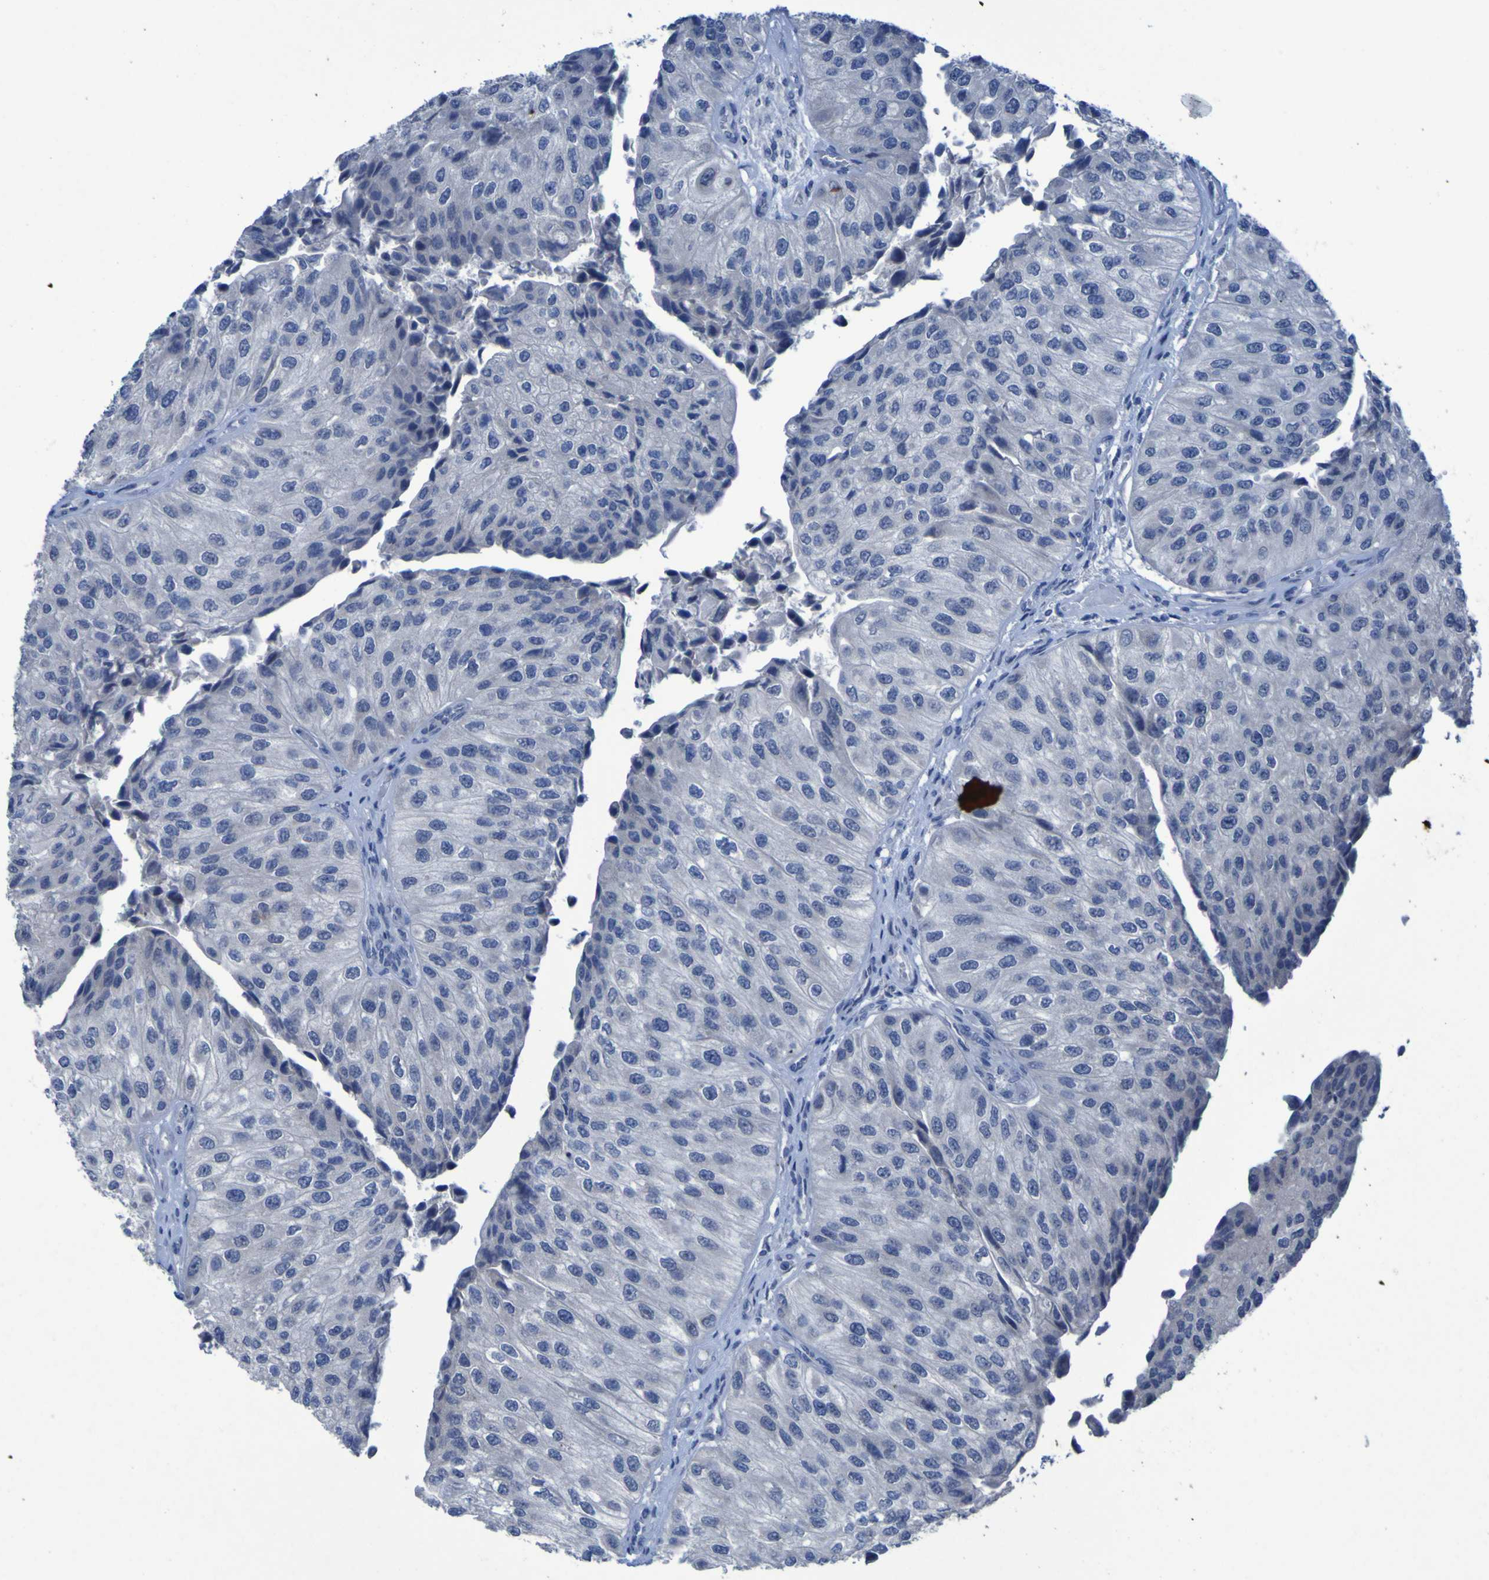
{"staining": {"intensity": "negative", "quantity": "none", "location": "none"}, "tissue": "urothelial cancer", "cell_type": "Tumor cells", "image_type": "cancer", "snomed": [{"axis": "morphology", "description": "Urothelial carcinoma, High grade"}, {"axis": "topography", "description": "Kidney"}, {"axis": "topography", "description": "Urinary bladder"}], "caption": "IHC of urothelial cancer shows no expression in tumor cells. (Stains: DAB immunohistochemistry (IHC) with hematoxylin counter stain, Microscopy: brightfield microscopy at high magnification).", "gene": "CLDN18", "patient": {"sex": "male", "age": 77}}